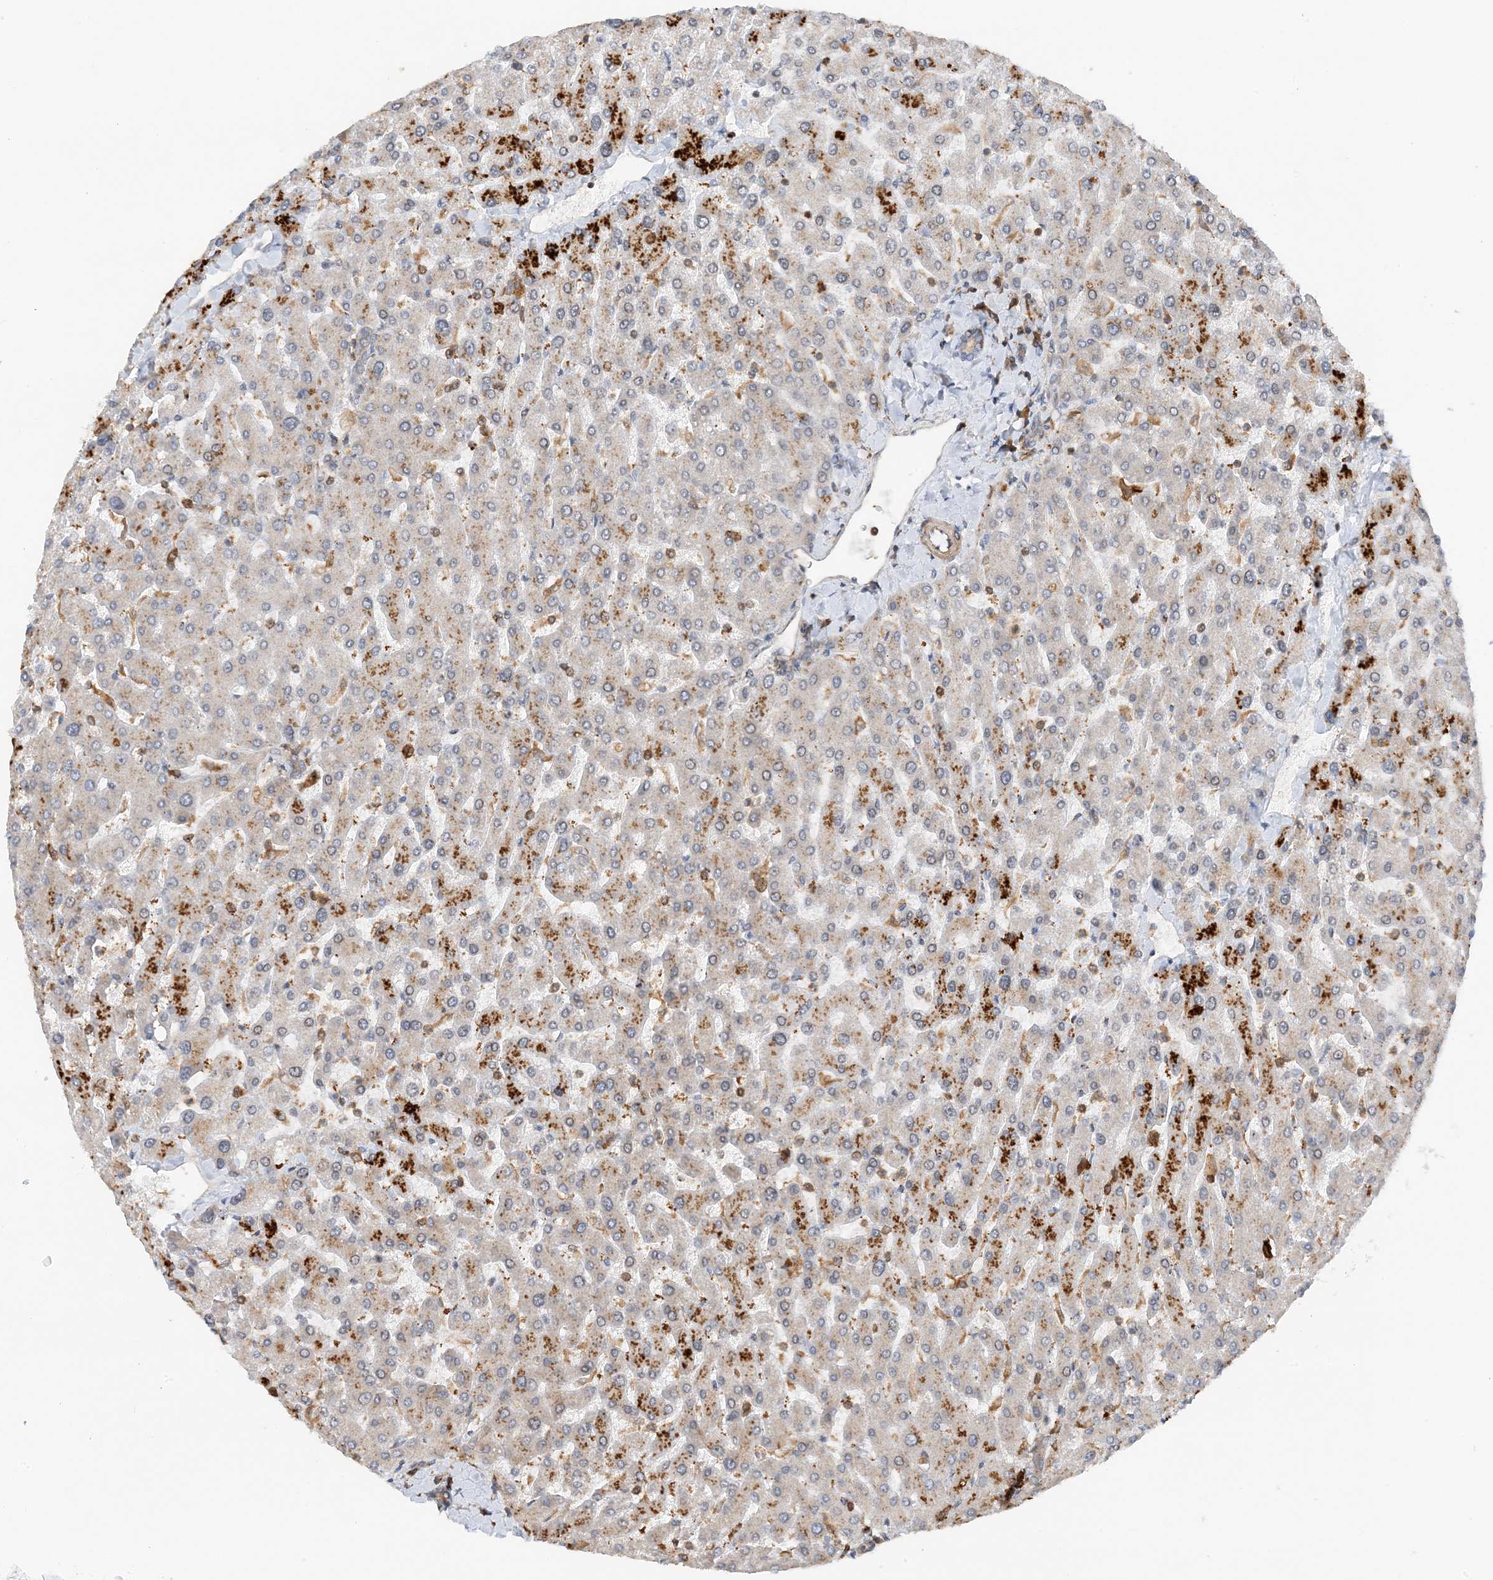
{"staining": {"intensity": "negative", "quantity": "none", "location": "none"}, "tissue": "liver", "cell_type": "Cholangiocytes", "image_type": "normal", "snomed": [{"axis": "morphology", "description": "Normal tissue, NOS"}, {"axis": "topography", "description": "Liver"}], "caption": "This photomicrograph is of benign liver stained with immunohistochemistry (IHC) to label a protein in brown with the nuclei are counter-stained blue. There is no staining in cholangiocytes.", "gene": "TATDN3", "patient": {"sex": "male", "age": 55}}